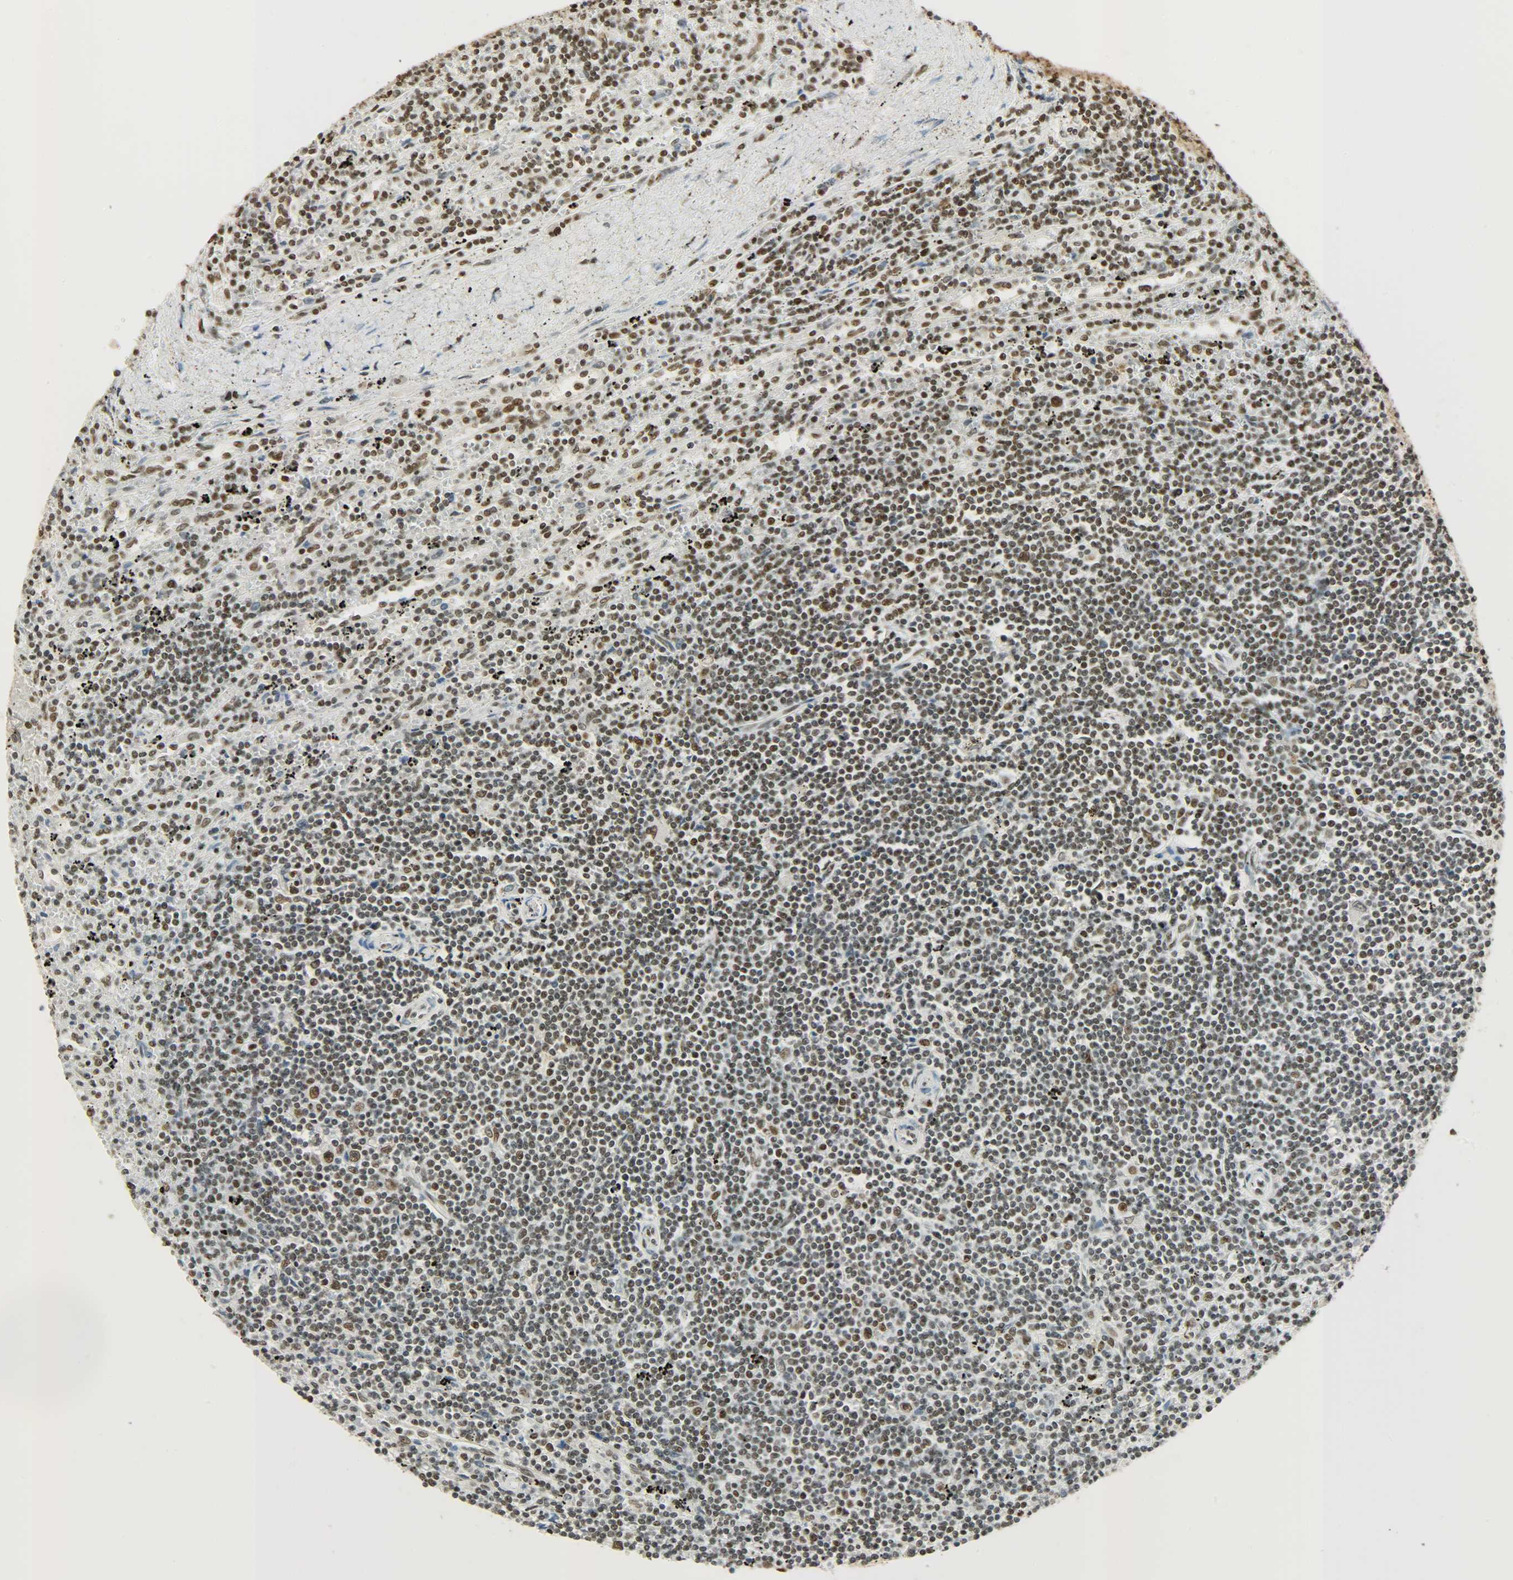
{"staining": {"intensity": "moderate", "quantity": ">75%", "location": "nuclear"}, "tissue": "lymphoma", "cell_type": "Tumor cells", "image_type": "cancer", "snomed": [{"axis": "morphology", "description": "Malignant lymphoma, non-Hodgkin's type, Low grade"}, {"axis": "topography", "description": "Spleen"}], "caption": "High-power microscopy captured an immunohistochemistry (IHC) micrograph of malignant lymphoma, non-Hodgkin's type (low-grade), revealing moderate nuclear expression in approximately >75% of tumor cells.", "gene": "KHDRBS1", "patient": {"sex": "male", "age": 76}}